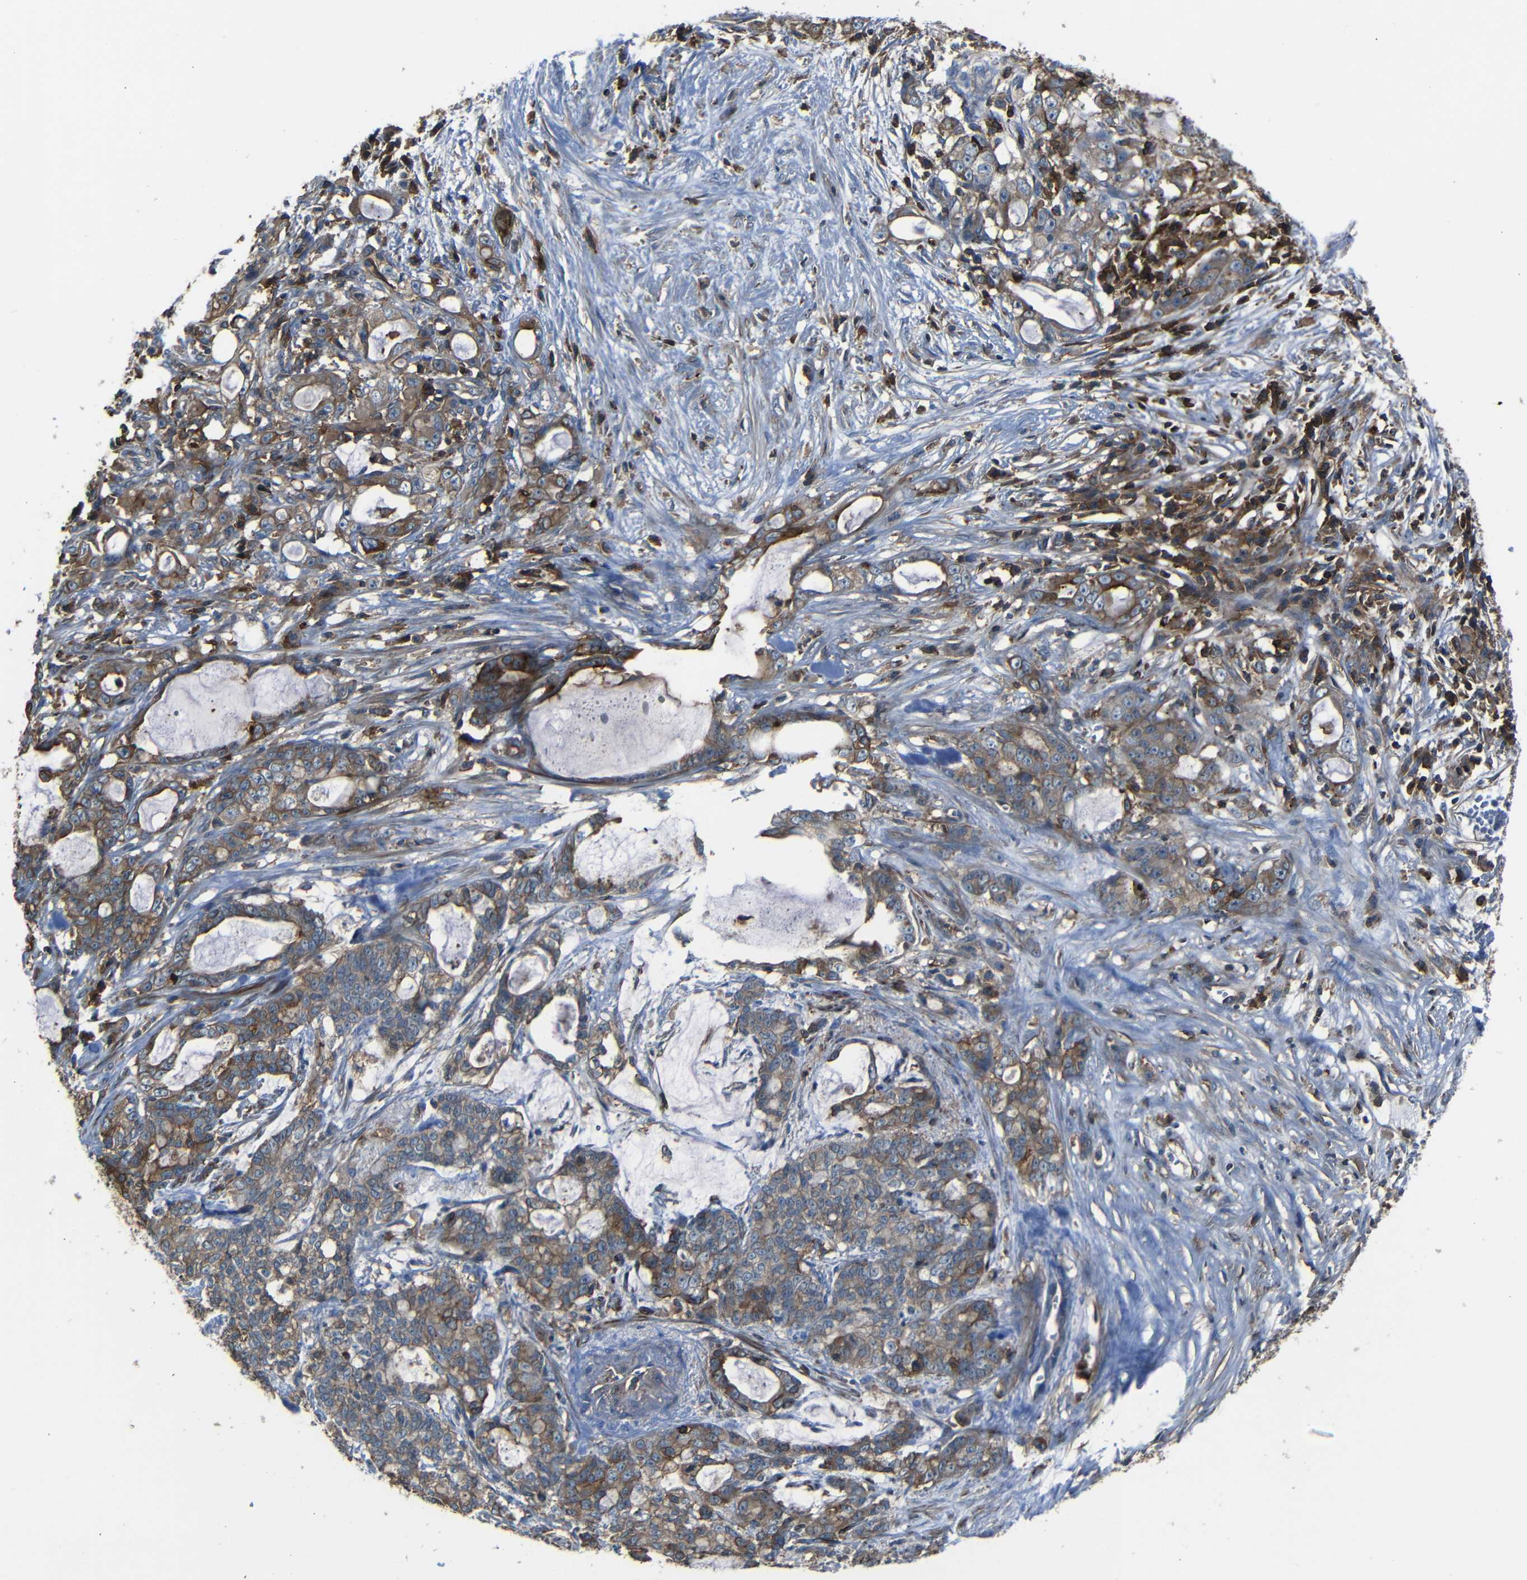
{"staining": {"intensity": "moderate", "quantity": ">75%", "location": "cytoplasmic/membranous"}, "tissue": "pancreatic cancer", "cell_type": "Tumor cells", "image_type": "cancer", "snomed": [{"axis": "morphology", "description": "Adenocarcinoma, NOS"}, {"axis": "topography", "description": "Pancreas"}], "caption": "DAB (3,3'-diaminobenzidine) immunohistochemical staining of adenocarcinoma (pancreatic) displays moderate cytoplasmic/membranous protein staining in approximately >75% of tumor cells.", "gene": "ADGRE5", "patient": {"sex": "female", "age": 73}}